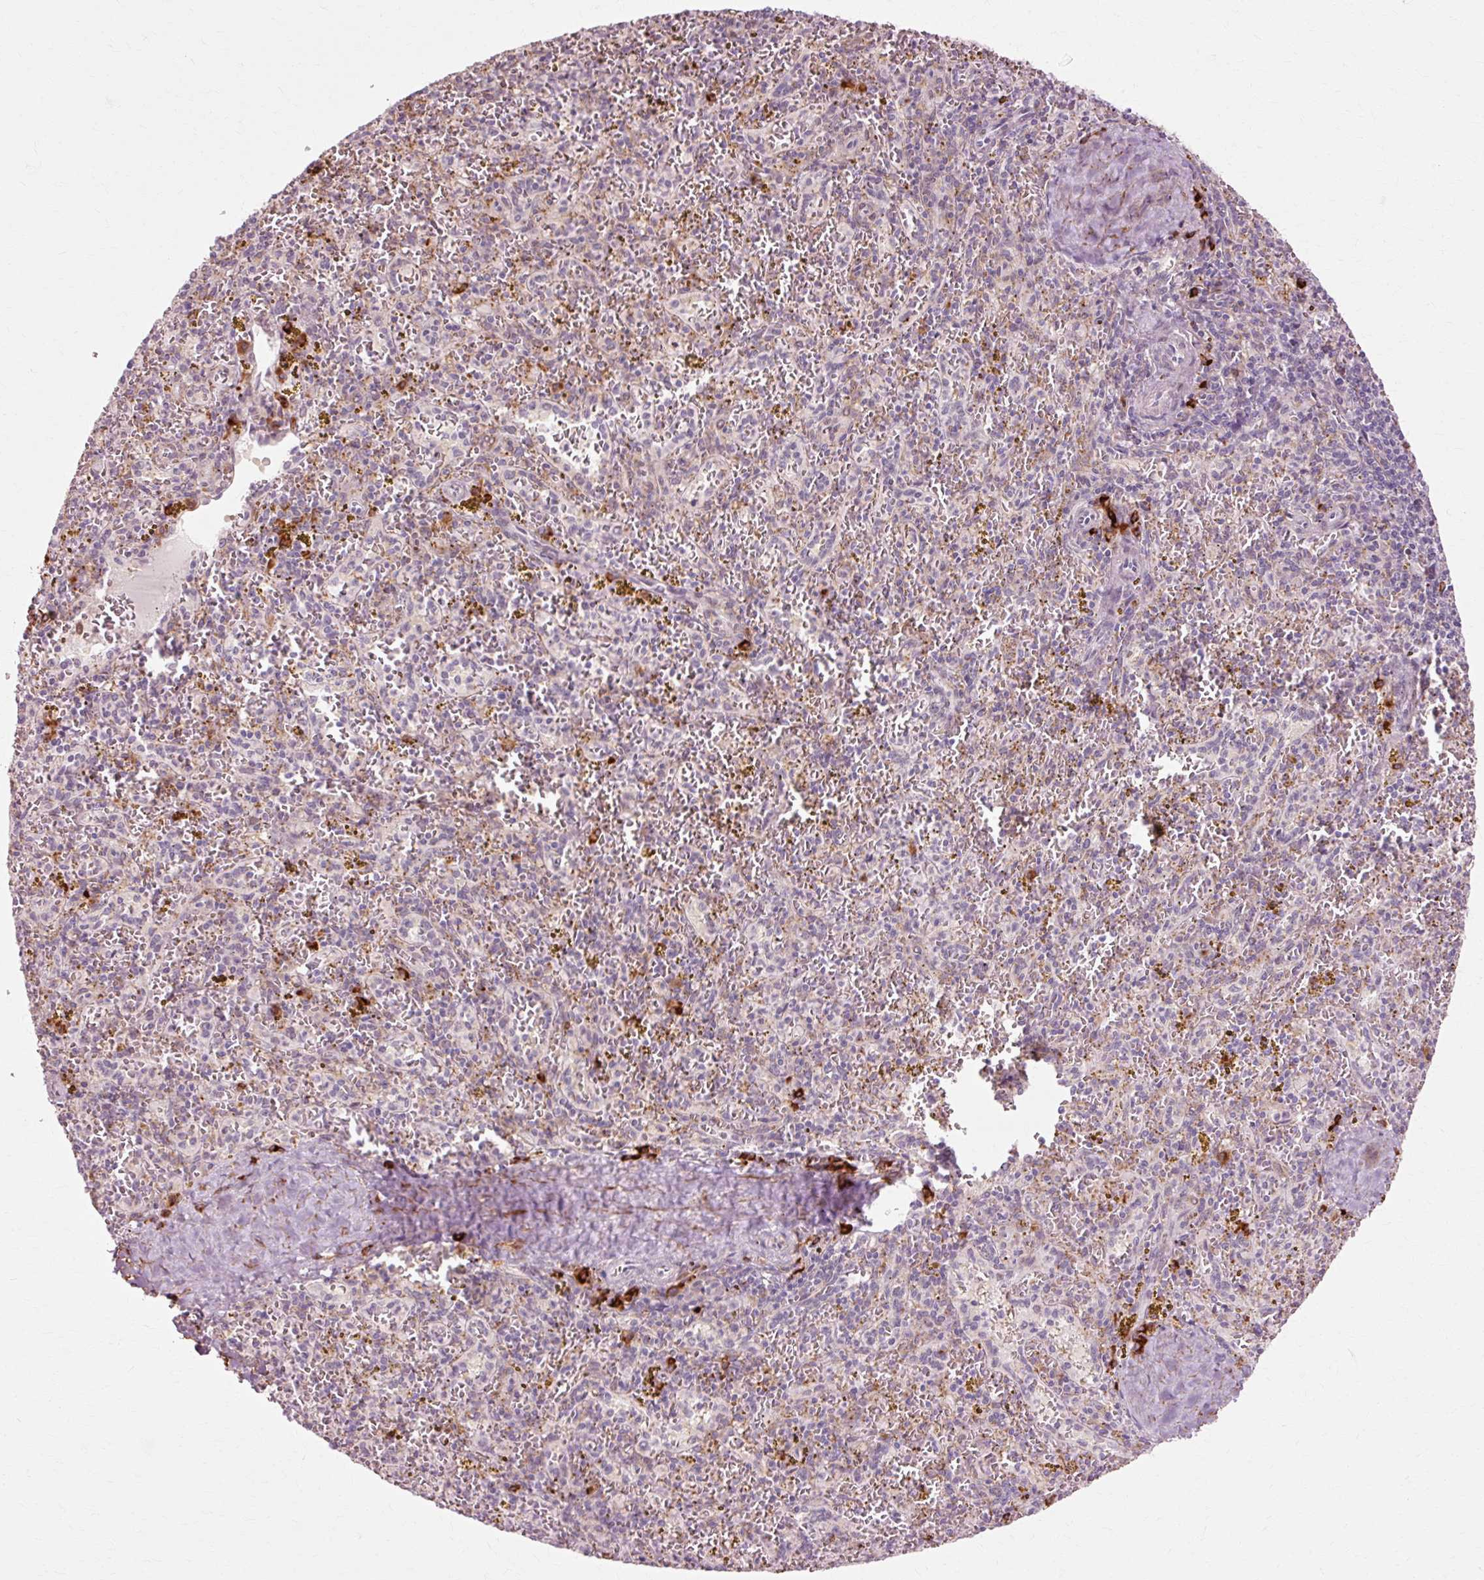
{"staining": {"intensity": "strong", "quantity": "<25%", "location": "cytoplasmic/membranous"}, "tissue": "spleen", "cell_type": "Cells in red pulp", "image_type": "normal", "snomed": [{"axis": "morphology", "description": "Normal tissue, NOS"}, {"axis": "topography", "description": "Spleen"}], "caption": "Protein expression analysis of benign spleen displays strong cytoplasmic/membranous positivity in about <25% of cells in red pulp.", "gene": "RANBP2", "patient": {"sex": "male", "age": 57}}